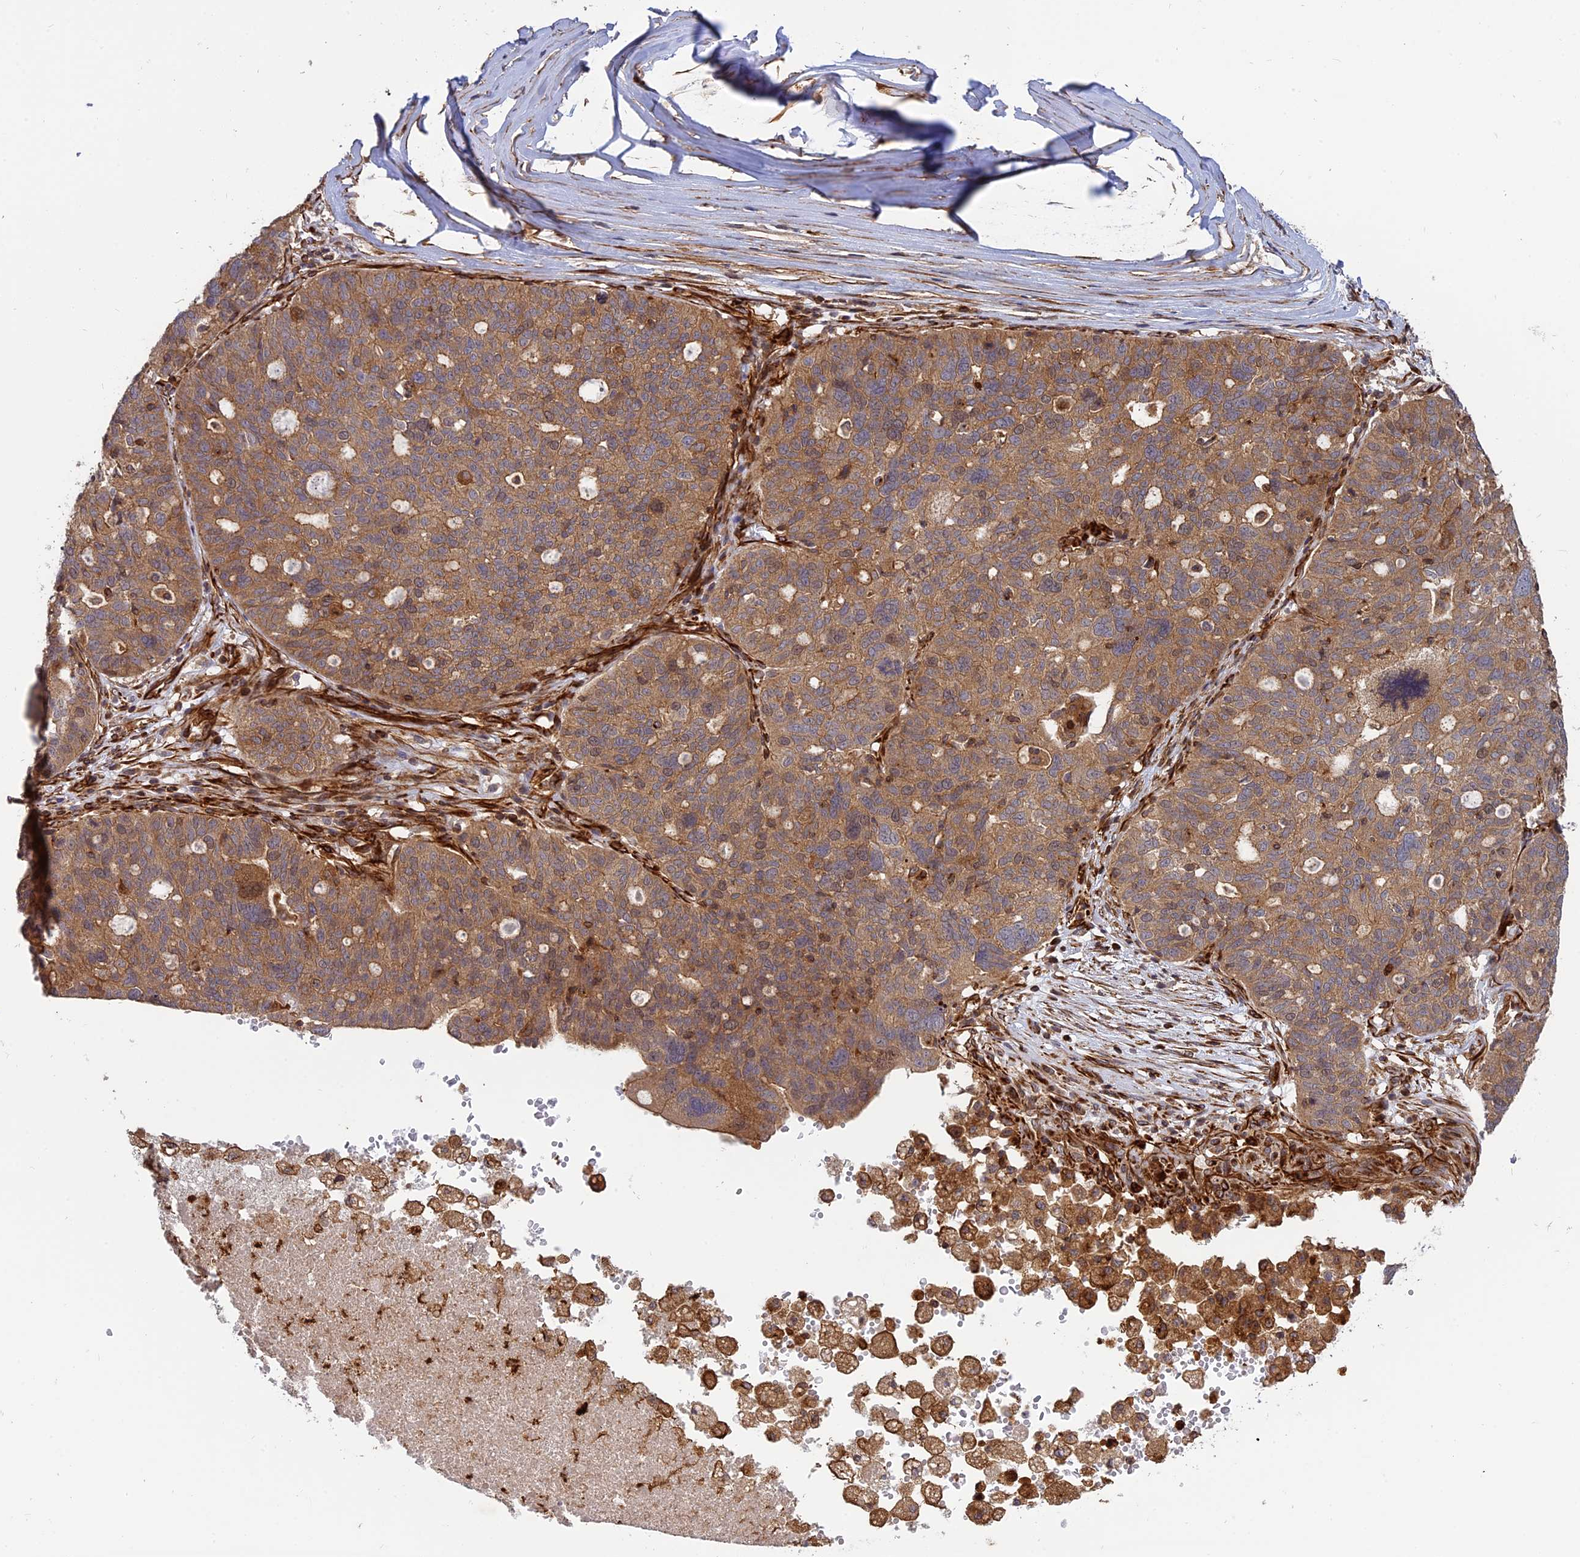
{"staining": {"intensity": "moderate", "quantity": ">75%", "location": "cytoplasmic/membranous"}, "tissue": "ovarian cancer", "cell_type": "Tumor cells", "image_type": "cancer", "snomed": [{"axis": "morphology", "description": "Cystadenocarcinoma, serous, NOS"}, {"axis": "topography", "description": "Ovary"}], "caption": "Immunohistochemistry (IHC) image of neoplastic tissue: ovarian serous cystadenocarcinoma stained using IHC reveals medium levels of moderate protein expression localized specifically in the cytoplasmic/membranous of tumor cells, appearing as a cytoplasmic/membranous brown color.", "gene": "PHLDB3", "patient": {"sex": "female", "age": 59}}